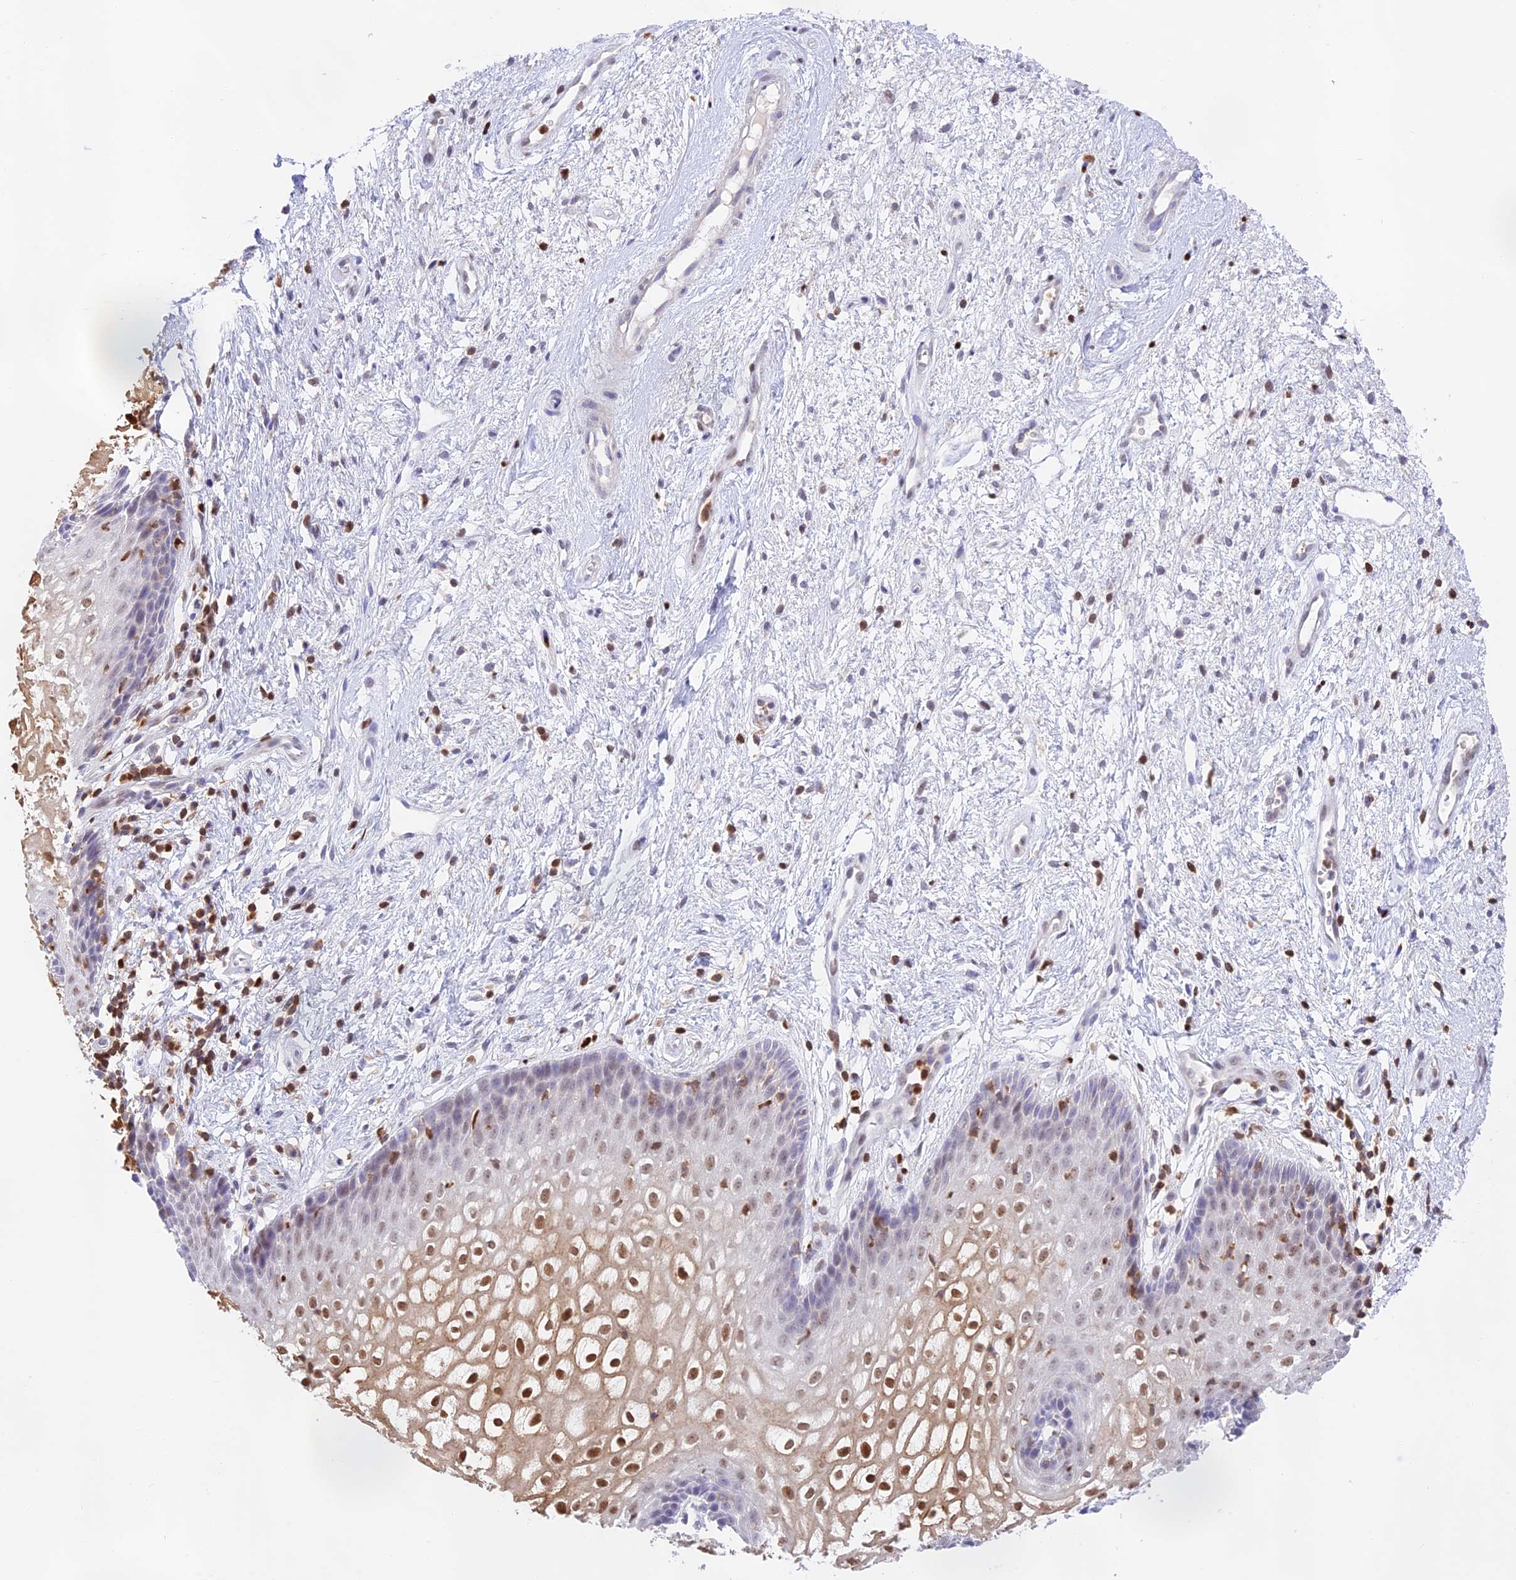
{"staining": {"intensity": "moderate", "quantity": "<25%", "location": "cytoplasmic/membranous,nuclear"}, "tissue": "vagina", "cell_type": "Squamous epithelial cells", "image_type": "normal", "snomed": [{"axis": "morphology", "description": "Normal tissue, NOS"}, {"axis": "topography", "description": "Vagina"}], "caption": "Vagina stained with IHC reveals moderate cytoplasmic/membranous,nuclear expression in approximately <25% of squamous epithelial cells.", "gene": "DENND1C", "patient": {"sex": "female", "age": 34}}